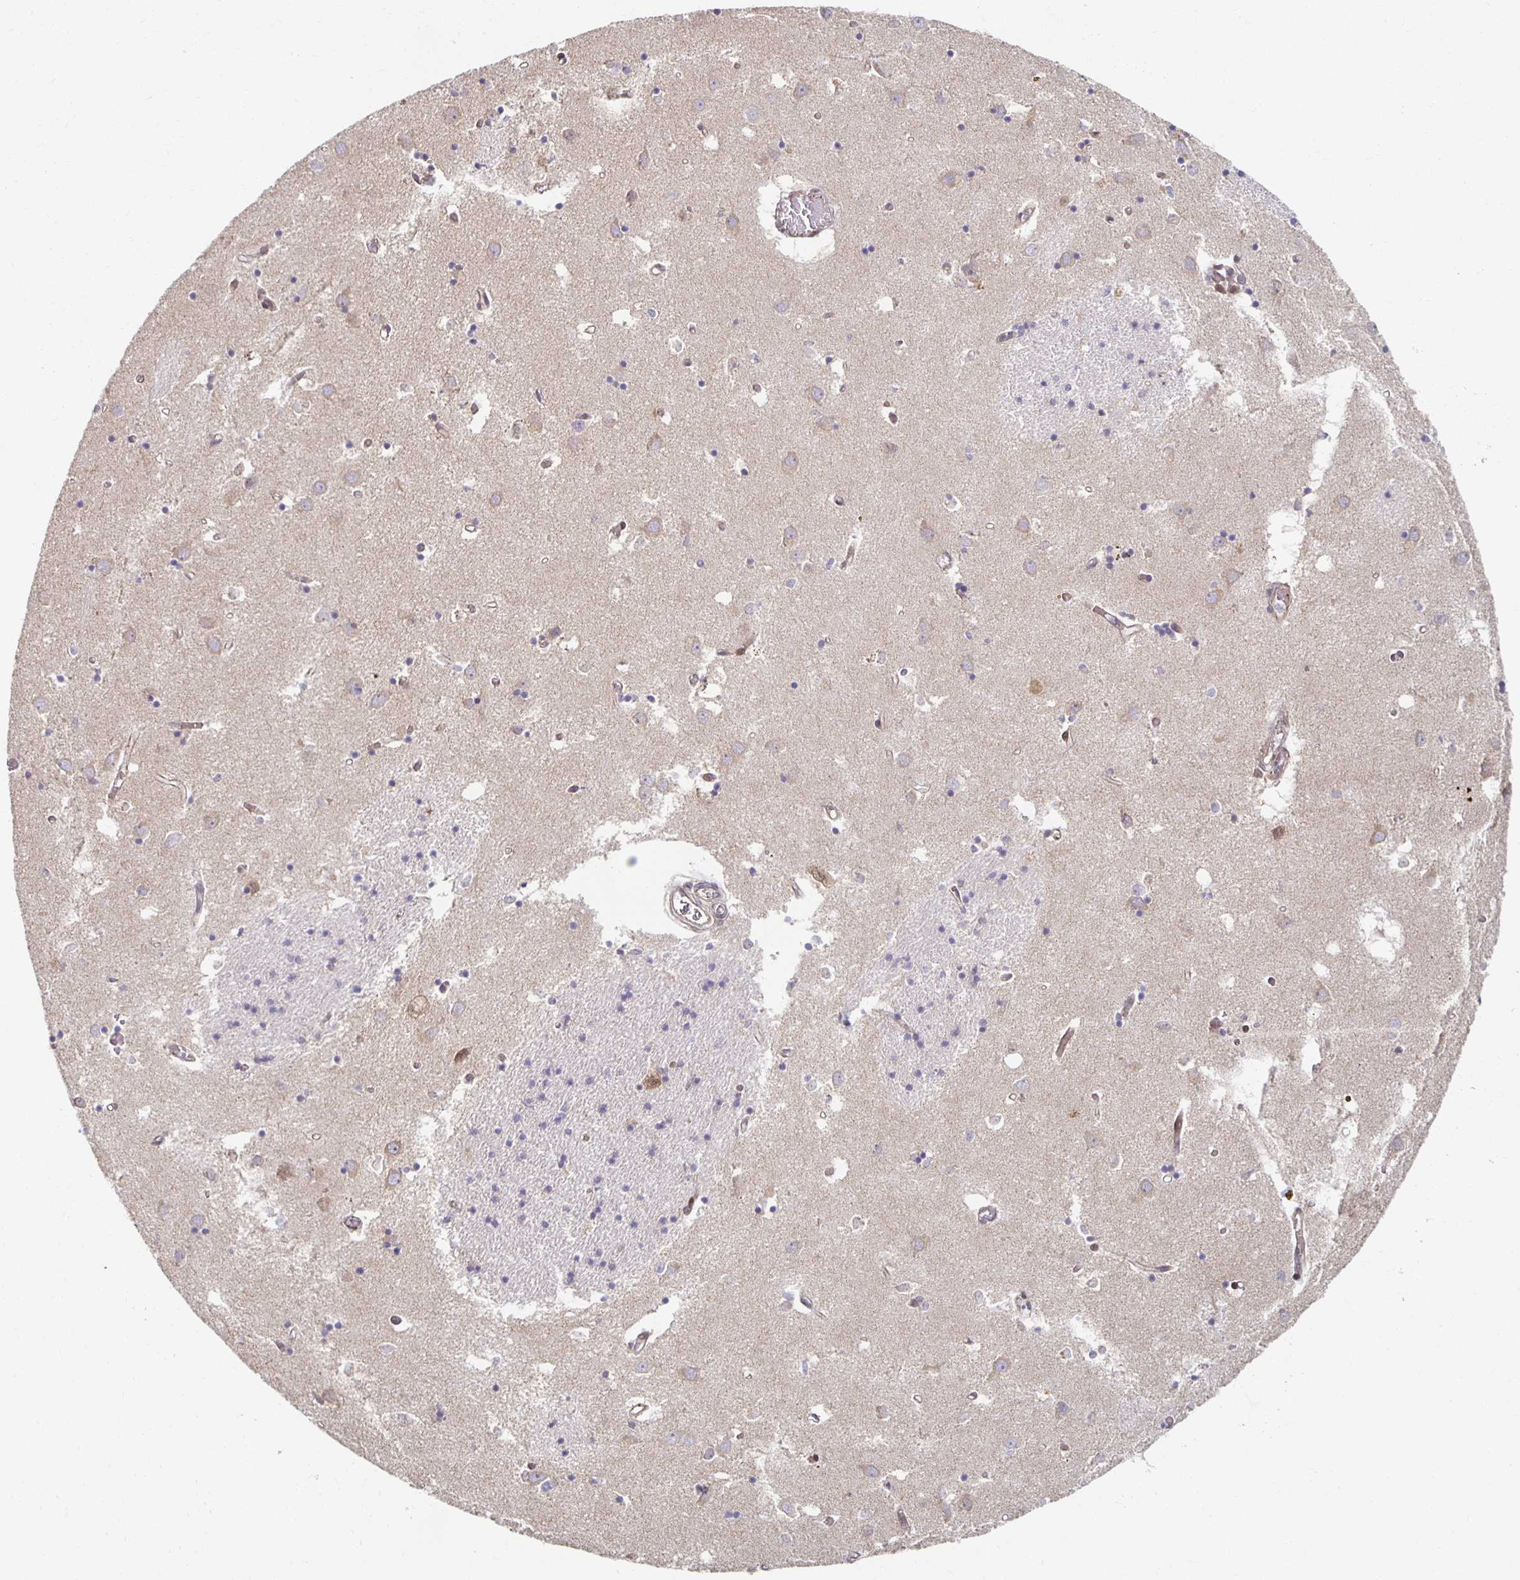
{"staining": {"intensity": "negative", "quantity": "none", "location": "none"}, "tissue": "caudate", "cell_type": "Glial cells", "image_type": "normal", "snomed": [{"axis": "morphology", "description": "Normal tissue, NOS"}, {"axis": "topography", "description": "Lateral ventricle wall"}], "caption": "This is a image of IHC staining of normal caudate, which shows no expression in glial cells.", "gene": "HCFC1R1", "patient": {"sex": "male", "age": 70}}